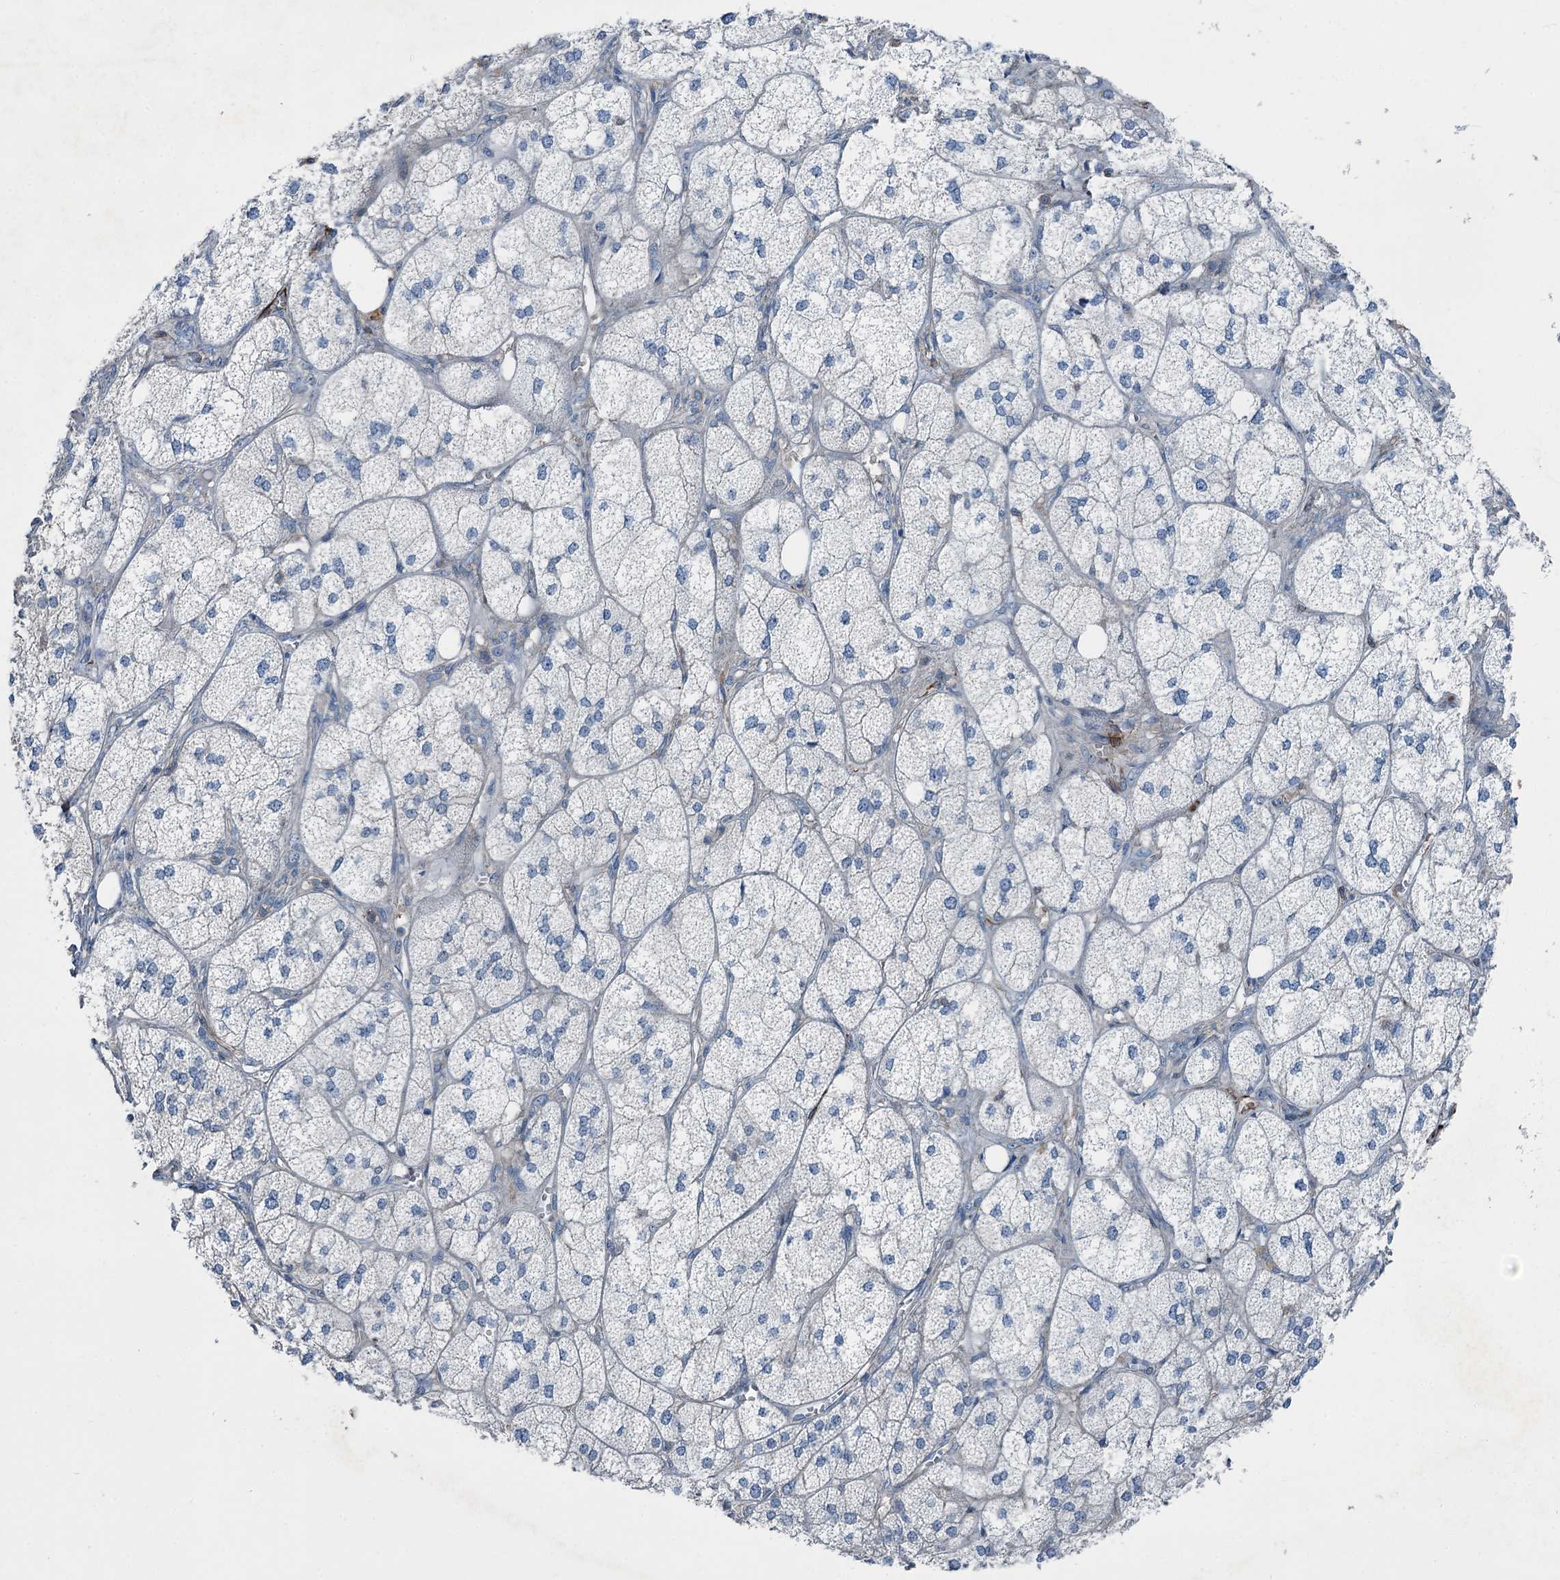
{"staining": {"intensity": "weak", "quantity": "<25%", "location": "cytoplasmic/membranous"}, "tissue": "adrenal gland", "cell_type": "Glandular cells", "image_type": "normal", "snomed": [{"axis": "morphology", "description": "Normal tissue, NOS"}, {"axis": "topography", "description": "Adrenal gland"}], "caption": "The micrograph displays no significant expression in glandular cells of adrenal gland.", "gene": "AXL", "patient": {"sex": "female", "age": 61}}